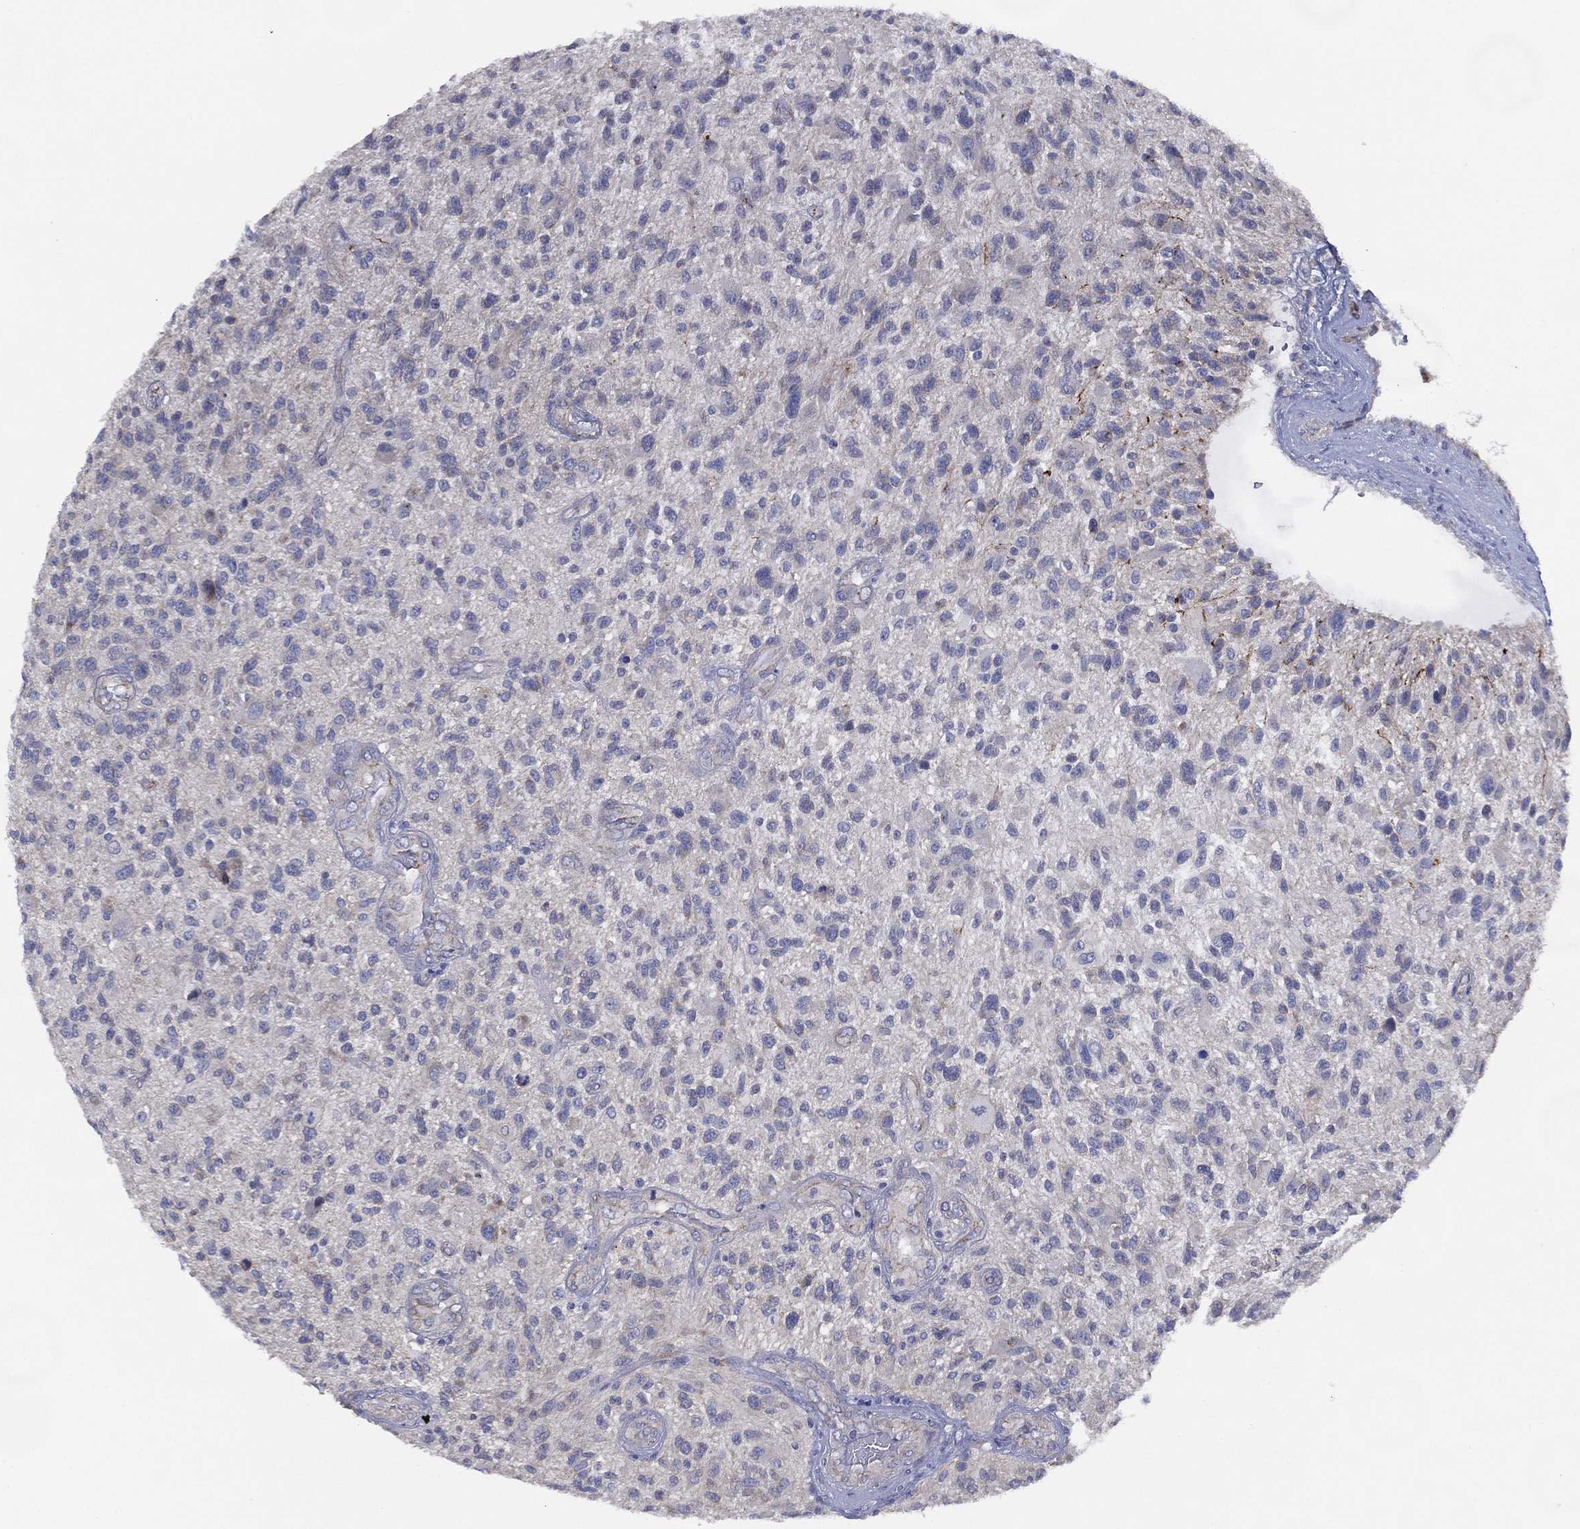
{"staining": {"intensity": "moderate", "quantity": "<25%", "location": "cytoplasmic/membranous"}, "tissue": "glioma", "cell_type": "Tumor cells", "image_type": "cancer", "snomed": [{"axis": "morphology", "description": "Glioma, malignant, High grade"}, {"axis": "topography", "description": "Brain"}], "caption": "A brown stain shows moderate cytoplasmic/membranous staining of a protein in human malignant glioma (high-grade) tumor cells.", "gene": "ZNF223", "patient": {"sex": "male", "age": 47}}